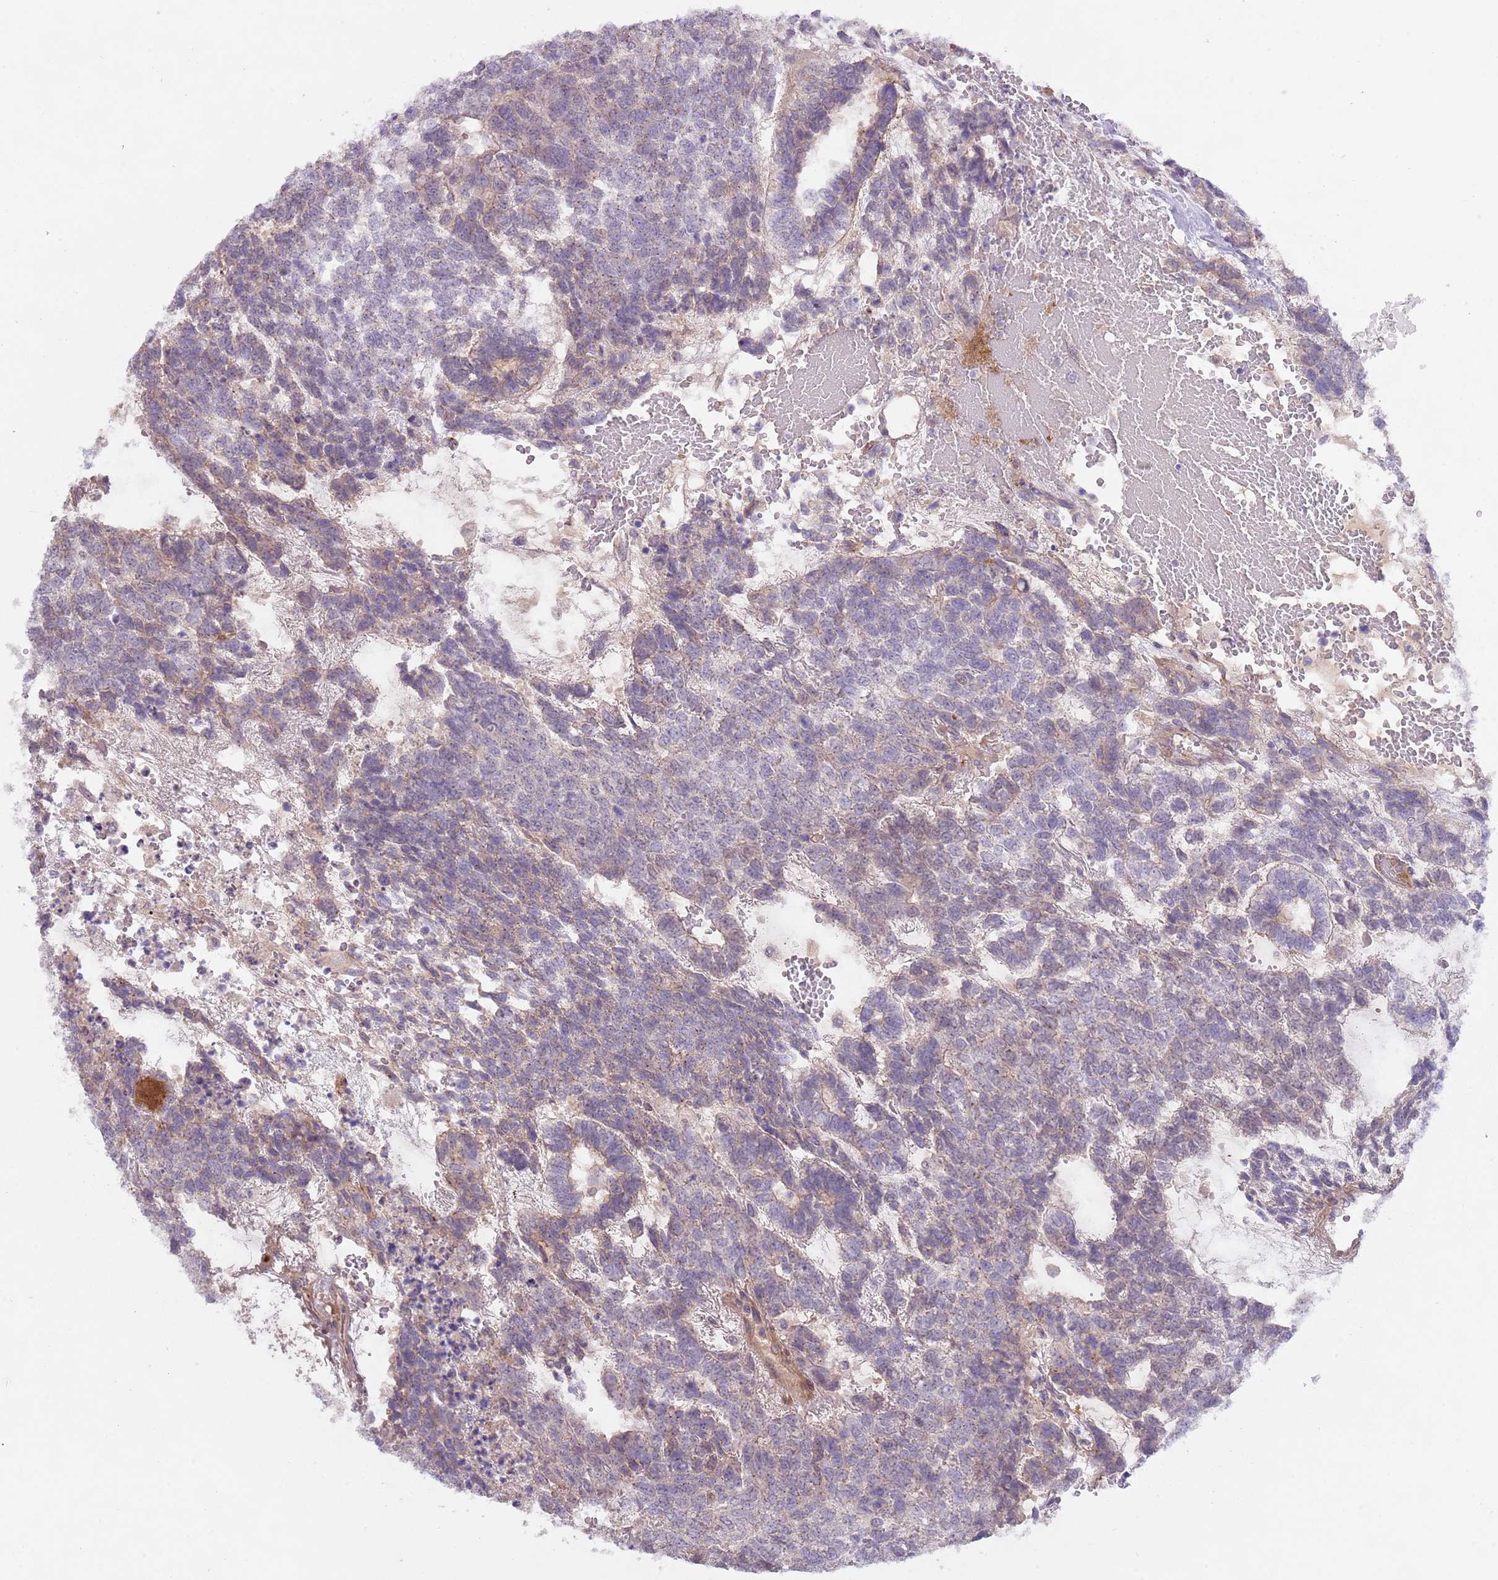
{"staining": {"intensity": "weak", "quantity": "<25%", "location": "cytoplasmic/membranous"}, "tissue": "testis cancer", "cell_type": "Tumor cells", "image_type": "cancer", "snomed": [{"axis": "morphology", "description": "Carcinoma, Embryonal, NOS"}, {"axis": "topography", "description": "Testis"}], "caption": "Immunohistochemistry of testis embryonal carcinoma exhibits no positivity in tumor cells.", "gene": "TINAGL1", "patient": {"sex": "male", "age": 23}}